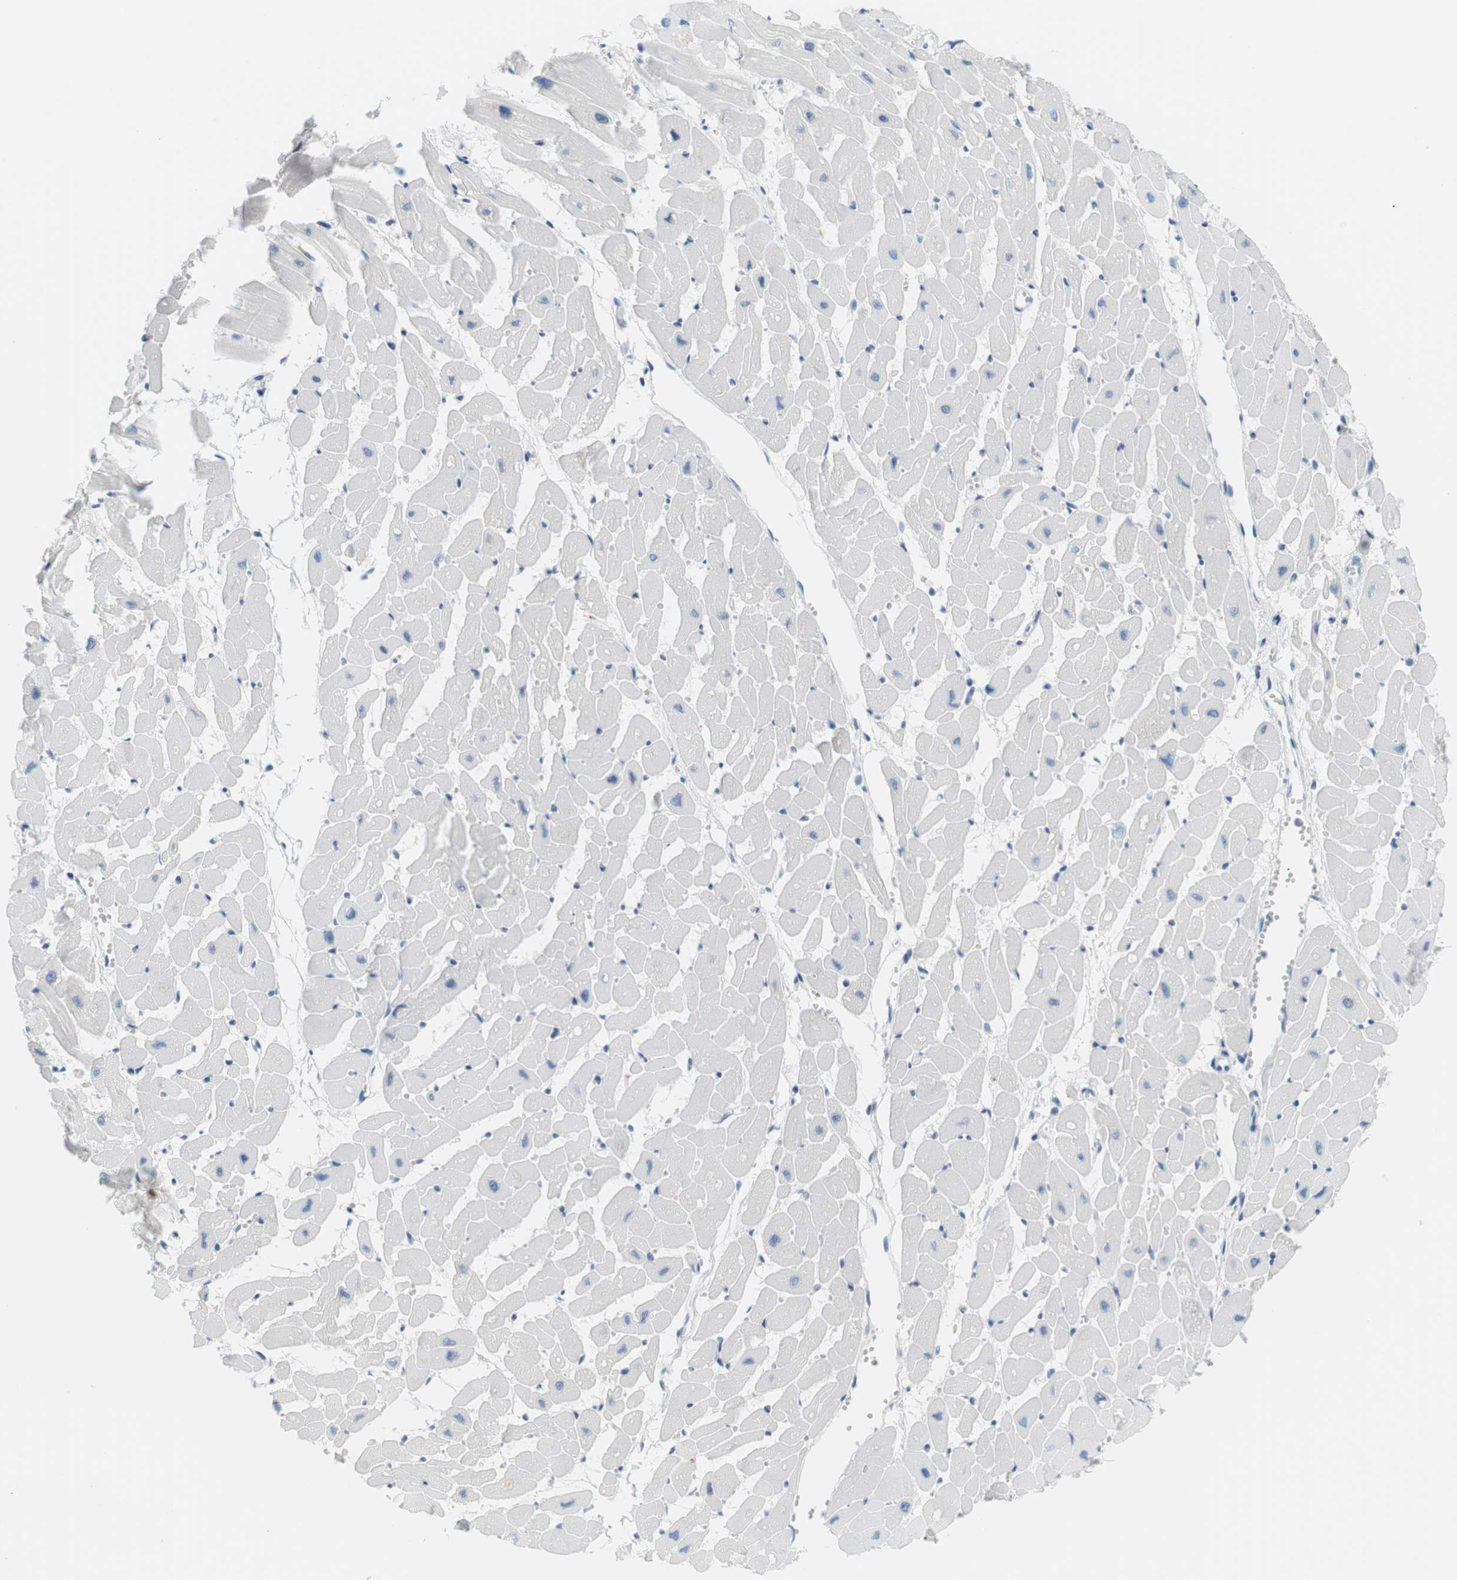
{"staining": {"intensity": "weak", "quantity": "<25%", "location": "cytoplasmic/membranous"}, "tissue": "heart muscle", "cell_type": "Cardiomyocytes", "image_type": "normal", "snomed": [{"axis": "morphology", "description": "Normal tissue, NOS"}, {"axis": "topography", "description": "Heart"}], "caption": "Protein analysis of normal heart muscle displays no significant expression in cardiomyocytes.", "gene": "APOB", "patient": {"sex": "female", "age": 19}}